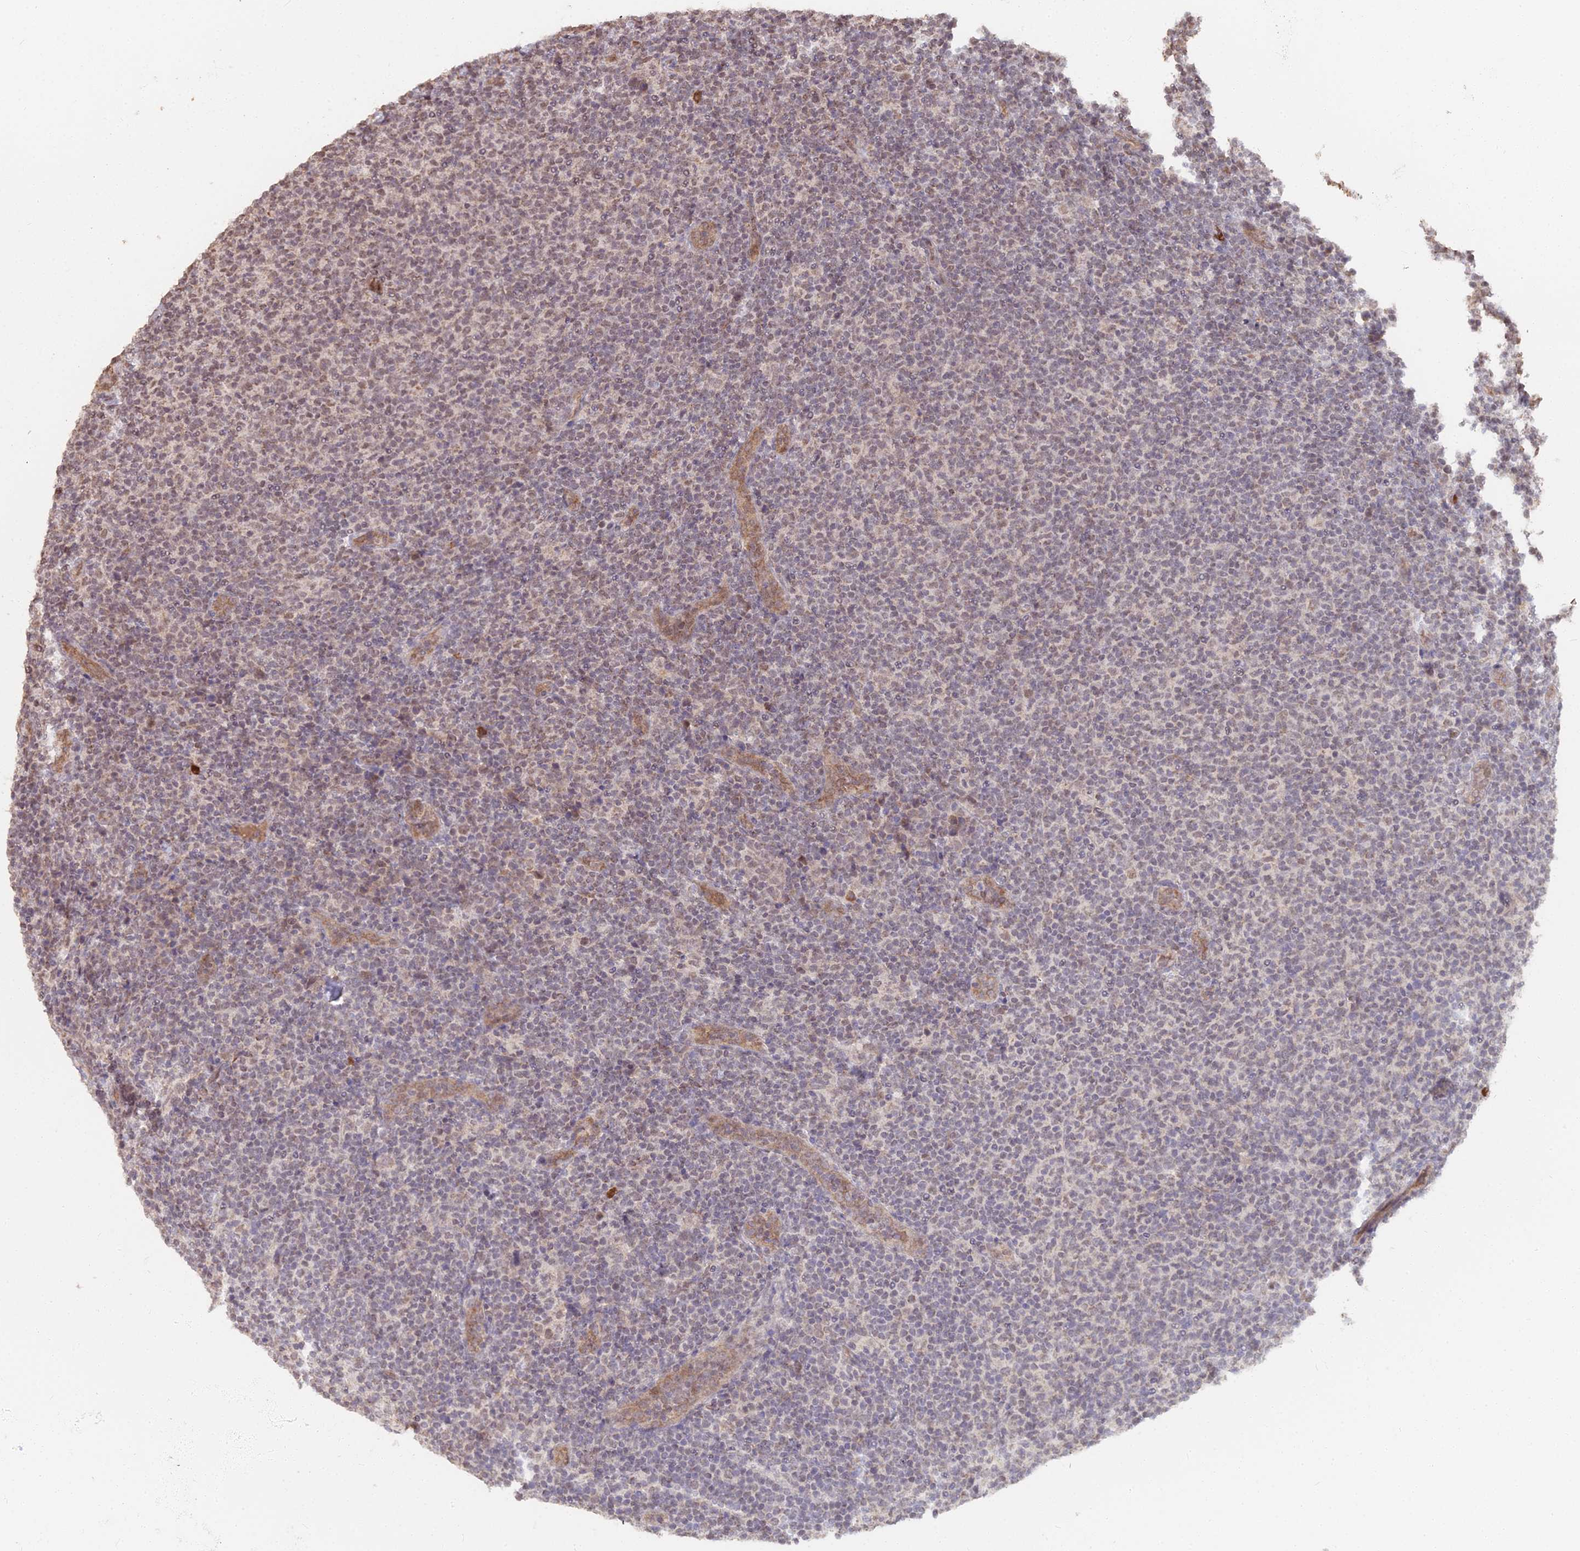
{"staining": {"intensity": "negative", "quantity": "none", "location": "none"}, "tissue": "lymphoma", "cell_type": "Tumor cells", "image_type": "cancer", "snomed": [{"axis": "morphology", "description": "Malignant lymphoma, non-Hodgkin's type, Low grade"}, {"axis": "topography", "description": "Lymph node"}], "caption": "Tumor cells are negative for brown protein staining in low-grade malignant lymphoma, non-Hodgkin's type.", "gene": "ZDBF2", "patient": {"sex": "male", "age": 66}}